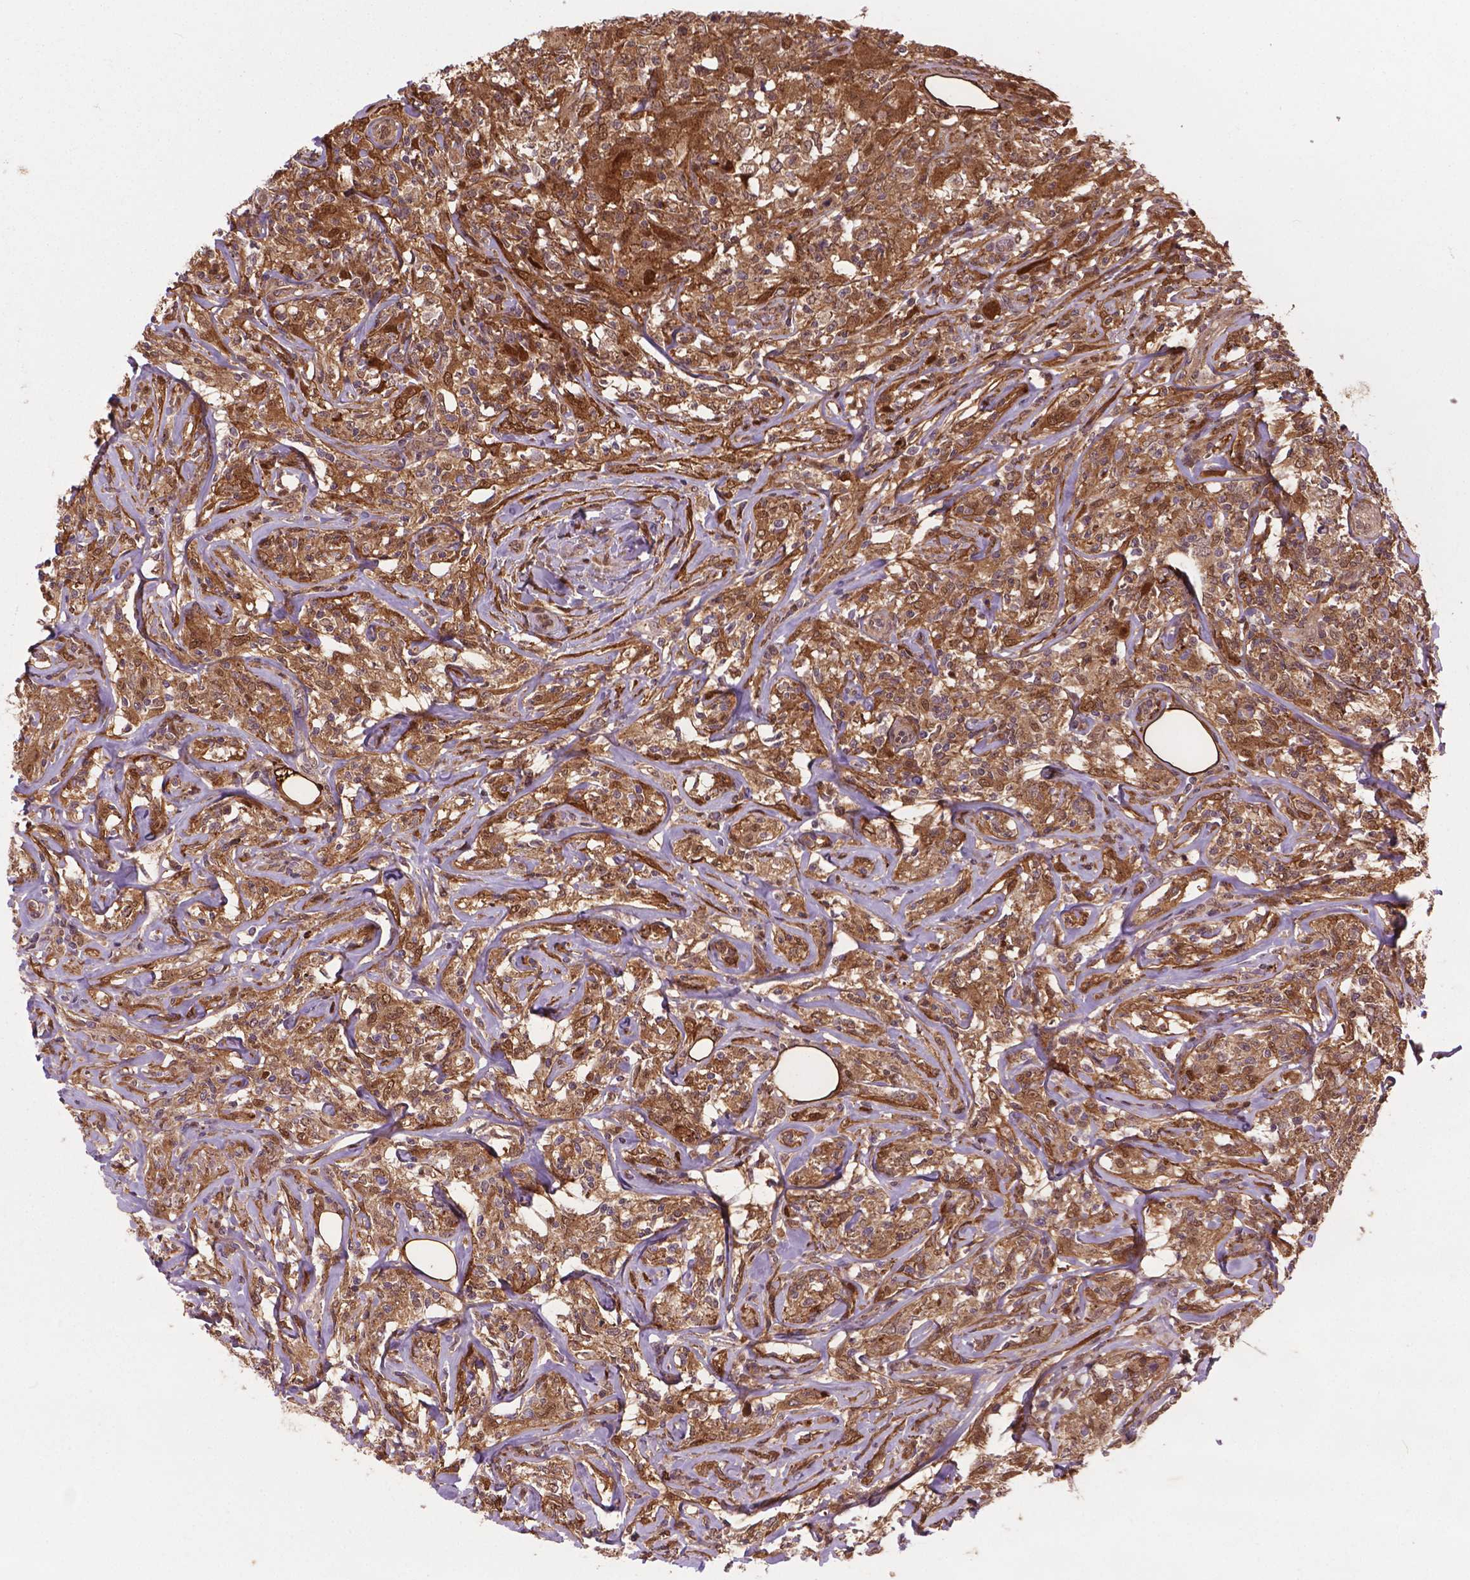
{"staining": {"intensity": "moderate", "quantity": ">75%", "location": "cytoplasmic/membranous,nuclear"}, "tissue": "lymphoma", "cell_type": "Tumor cells", "image_type": "cancer", "snomed": [{"axis": "morphology", "description": "Malignant lymphoma, non-Hodgkin's type, High grade"}, {"axis": "topography", "description": "Lymph node"}], "caption": "This is a histology image of immunohistochemistry staining of malignant lymphoma, non-Hodgkin's type (high-grade), which shows moderate expression in the cytoplasmic/membranous and nuclear of tumor cells.", "gene": "PLIN3", "patient": {"sex": "female", "age": 84}}